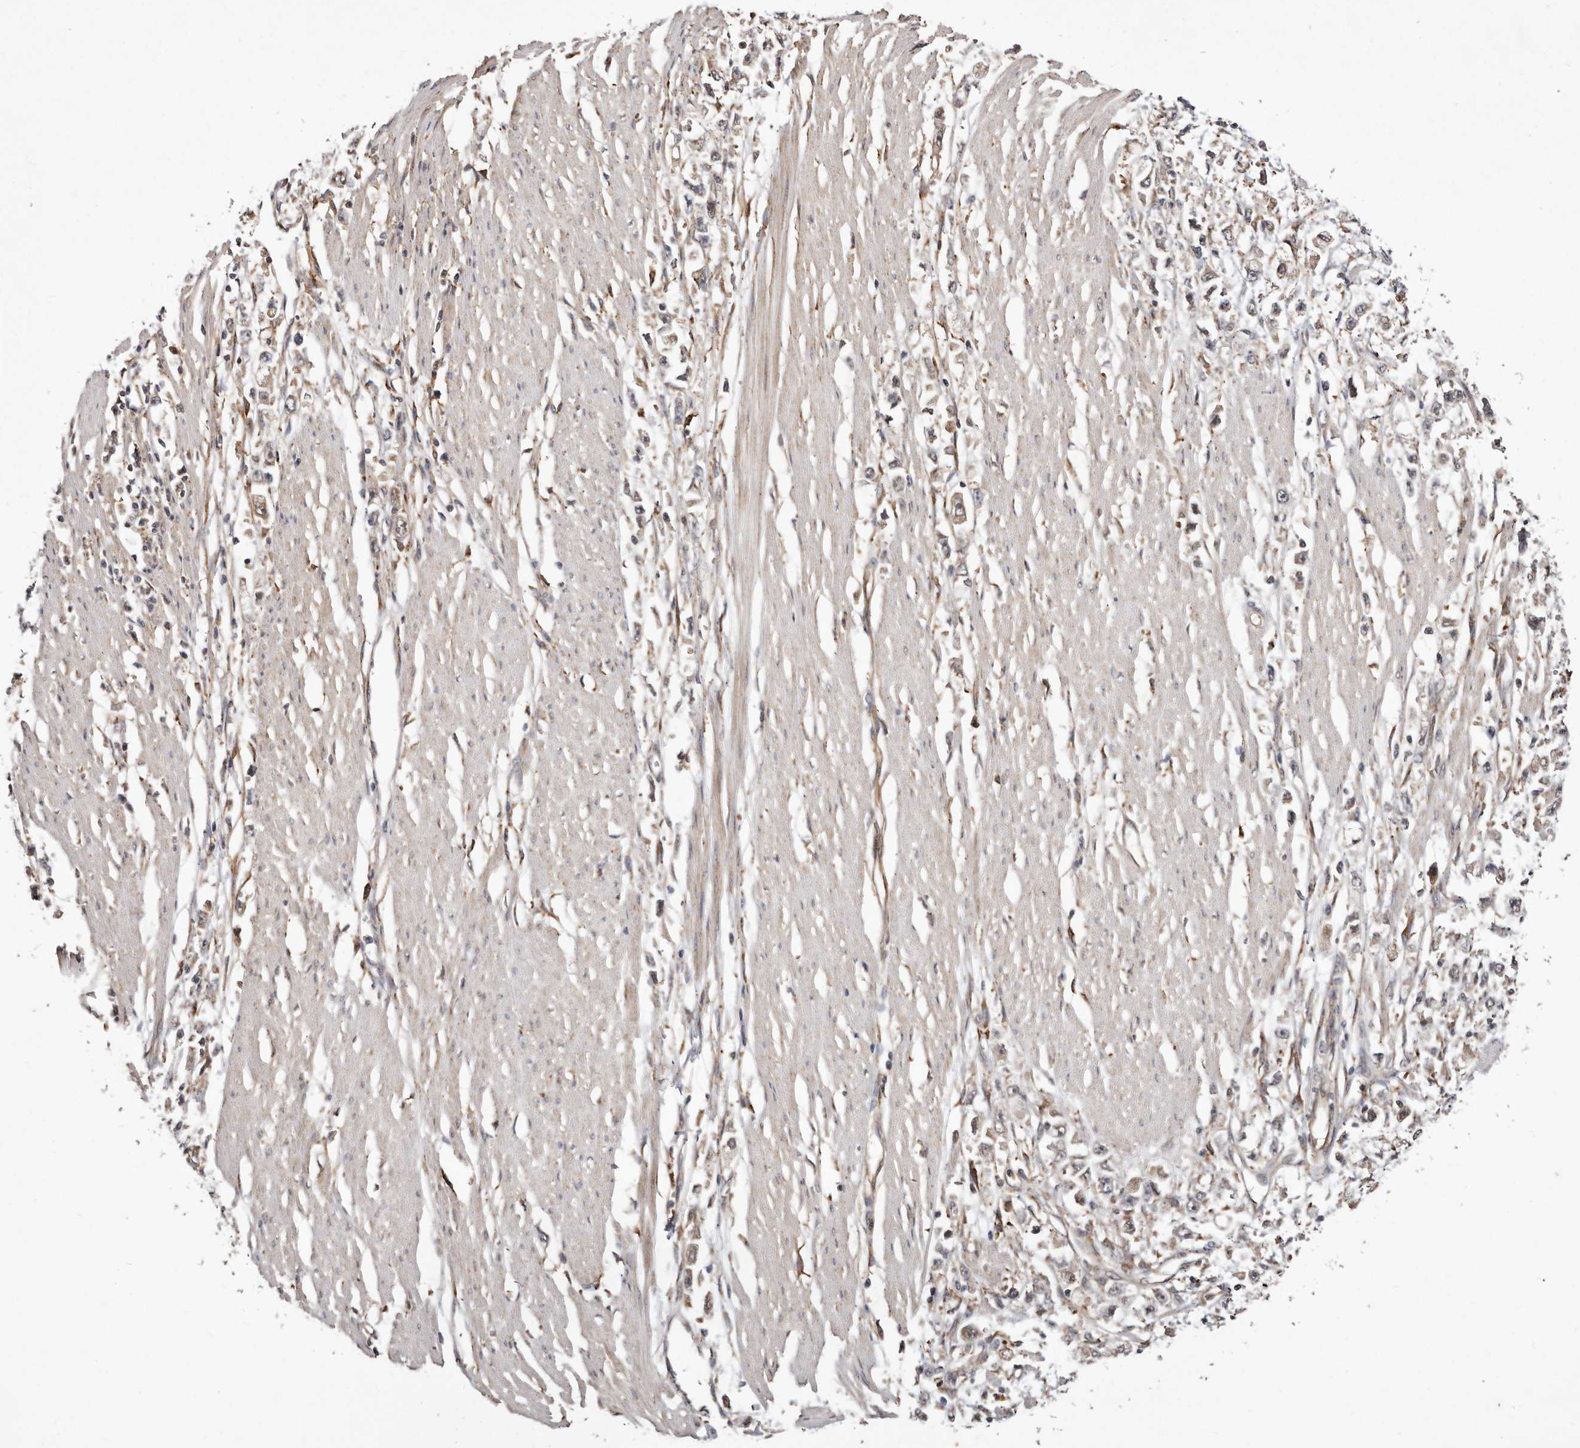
{"staining": {"intensity": "weak", "quantity": "<25%", "location": "cytoplasmic/membranous"}, "tissue": "stomach cancer", "cell_type": "Tumor cells", "image_type": "cancer", "snomed": [{"axis": "morphology", "description": "Adenocarcinoma, NOS"}, {"axis": "topography", "description": "Stomach"}], "caption": "A histopathology image of human stomach adenocarcinoma is negative for staining in tumor cells. Brightfield microscopy of IHC stained with DAB (3,3'-diaminobenzidine) (brown) and hematoxylin (blue), captured at high magnification.", "gene": "RRM2B", "patient": {"sex": "female", "age": 59}}